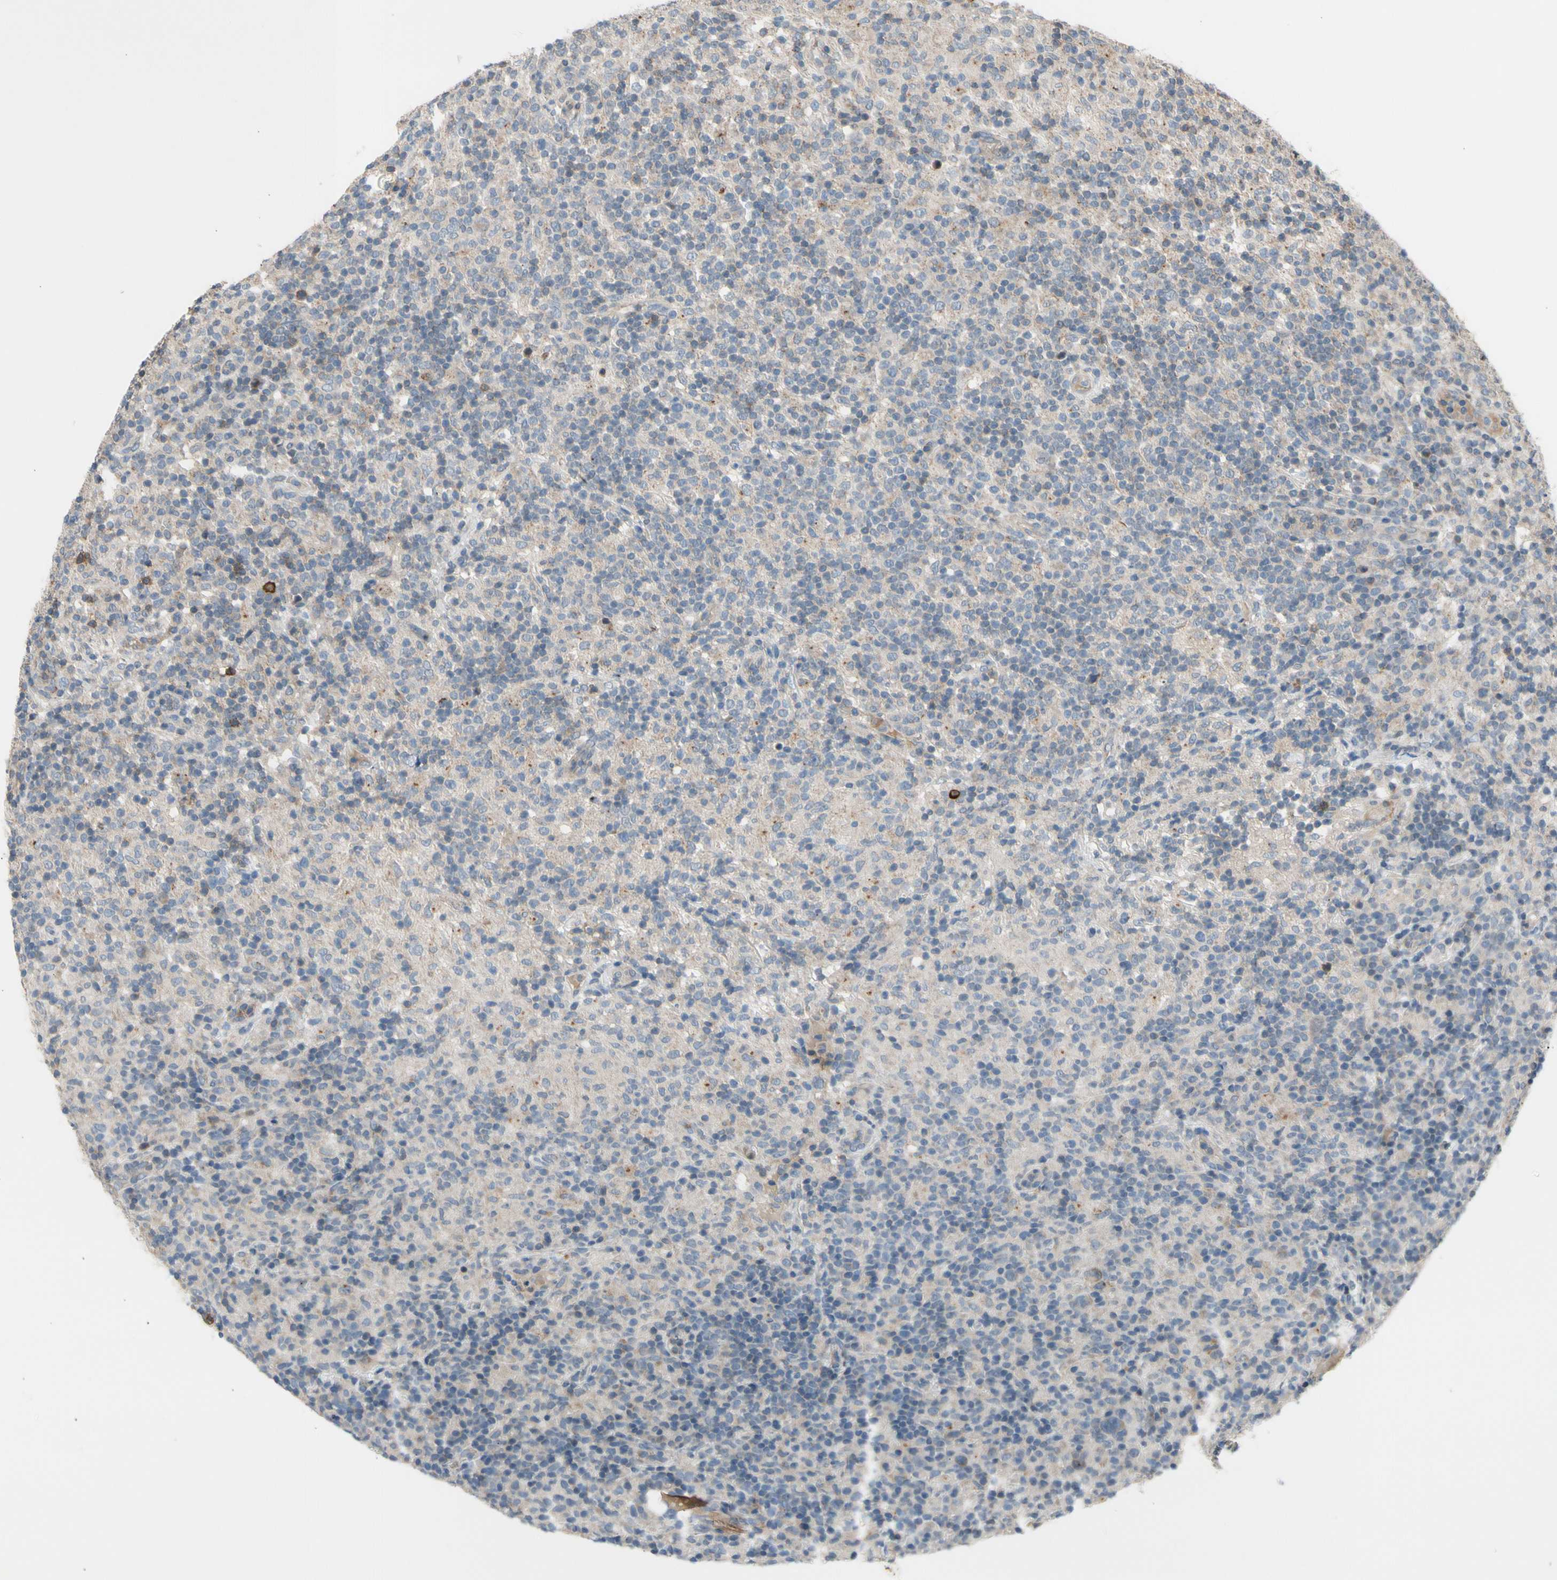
{"staining": {"intensity": "weak", "quantity": "<25%", "location": "cytoplasmic/membranous"}, "tissue": "lymphoma", "cell_type": "Tumor cells", "image_type": "cancer", "snomed": [{"axis": "morphology", "description": "Hodgkin's disease, NOS"}, {"axis": "topography", "description": "Lymph node"}], "caption": "High power microscopy image of an immunohistochemistry (IHC) image of lymphoma, revealing no significant positivity in tumor cells. Brightfield microscopy of immunohistochemistry (IHC) stained with DAB (brown) and hematoxylin (blue), captured at high magnification.", "gene": "GALNT5", "patient": {"sex": "male", "age": 70}}